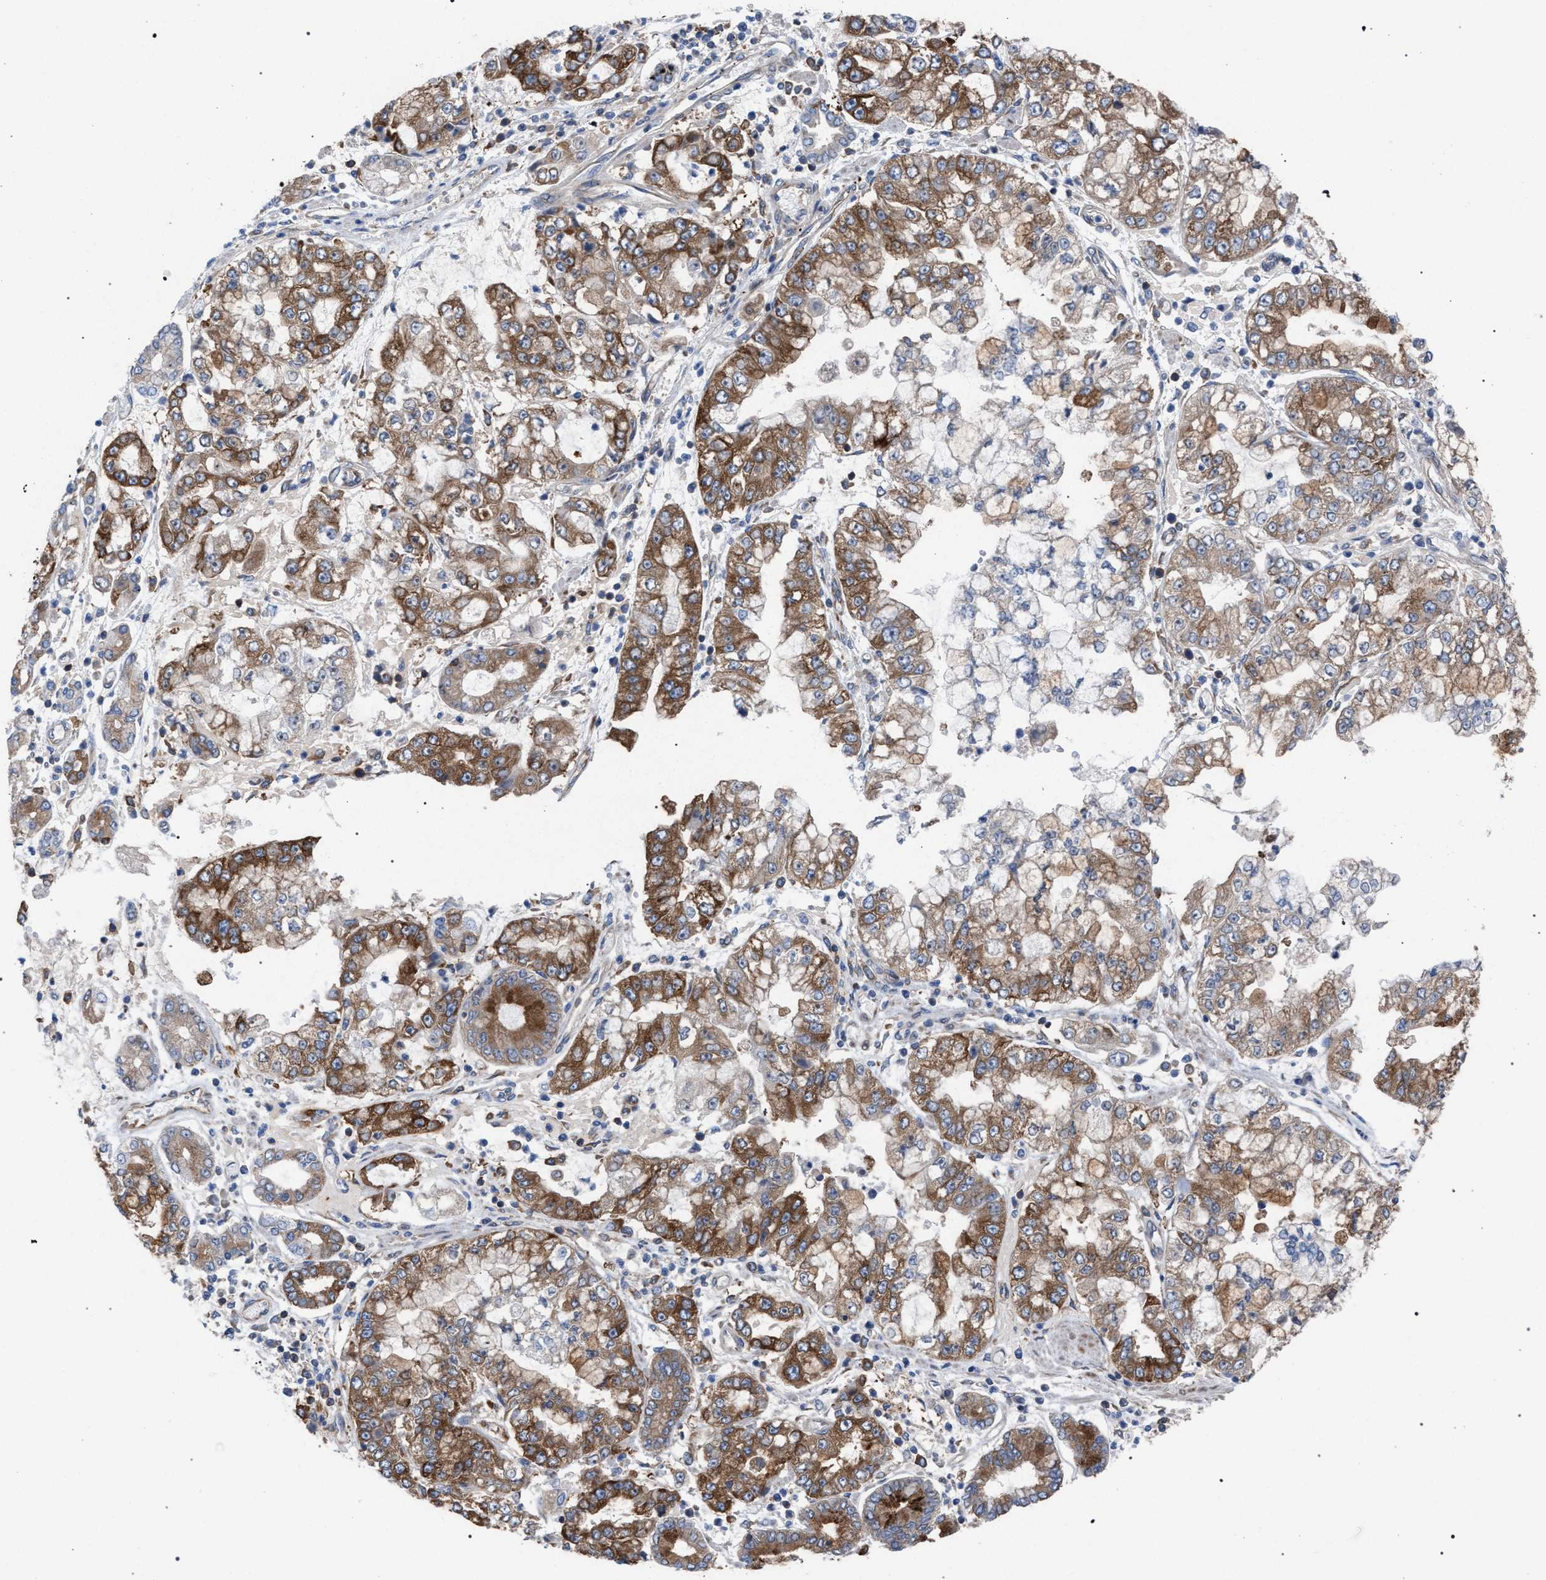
{"staining": {"intensity": "moderate", "quantity": ">75%", "location": "cytoplasmic/membranous"}, "tissue": "stomach cancer", "cell_type": "Tumor cells", "image_type": "cancer", "snomed": [{"axis": "morphology", "description": "Adenocarcinoma, NOS"}, {"axis": "topography", "description": "Stomach"}], "caption": "Tumor cells show moderate cytoplasmic/membranous positivity in about >75% of cells in stomach adenocarcinoma.", "gene": "CDR2L", "patient": {"sex": "male", "age": 76}}